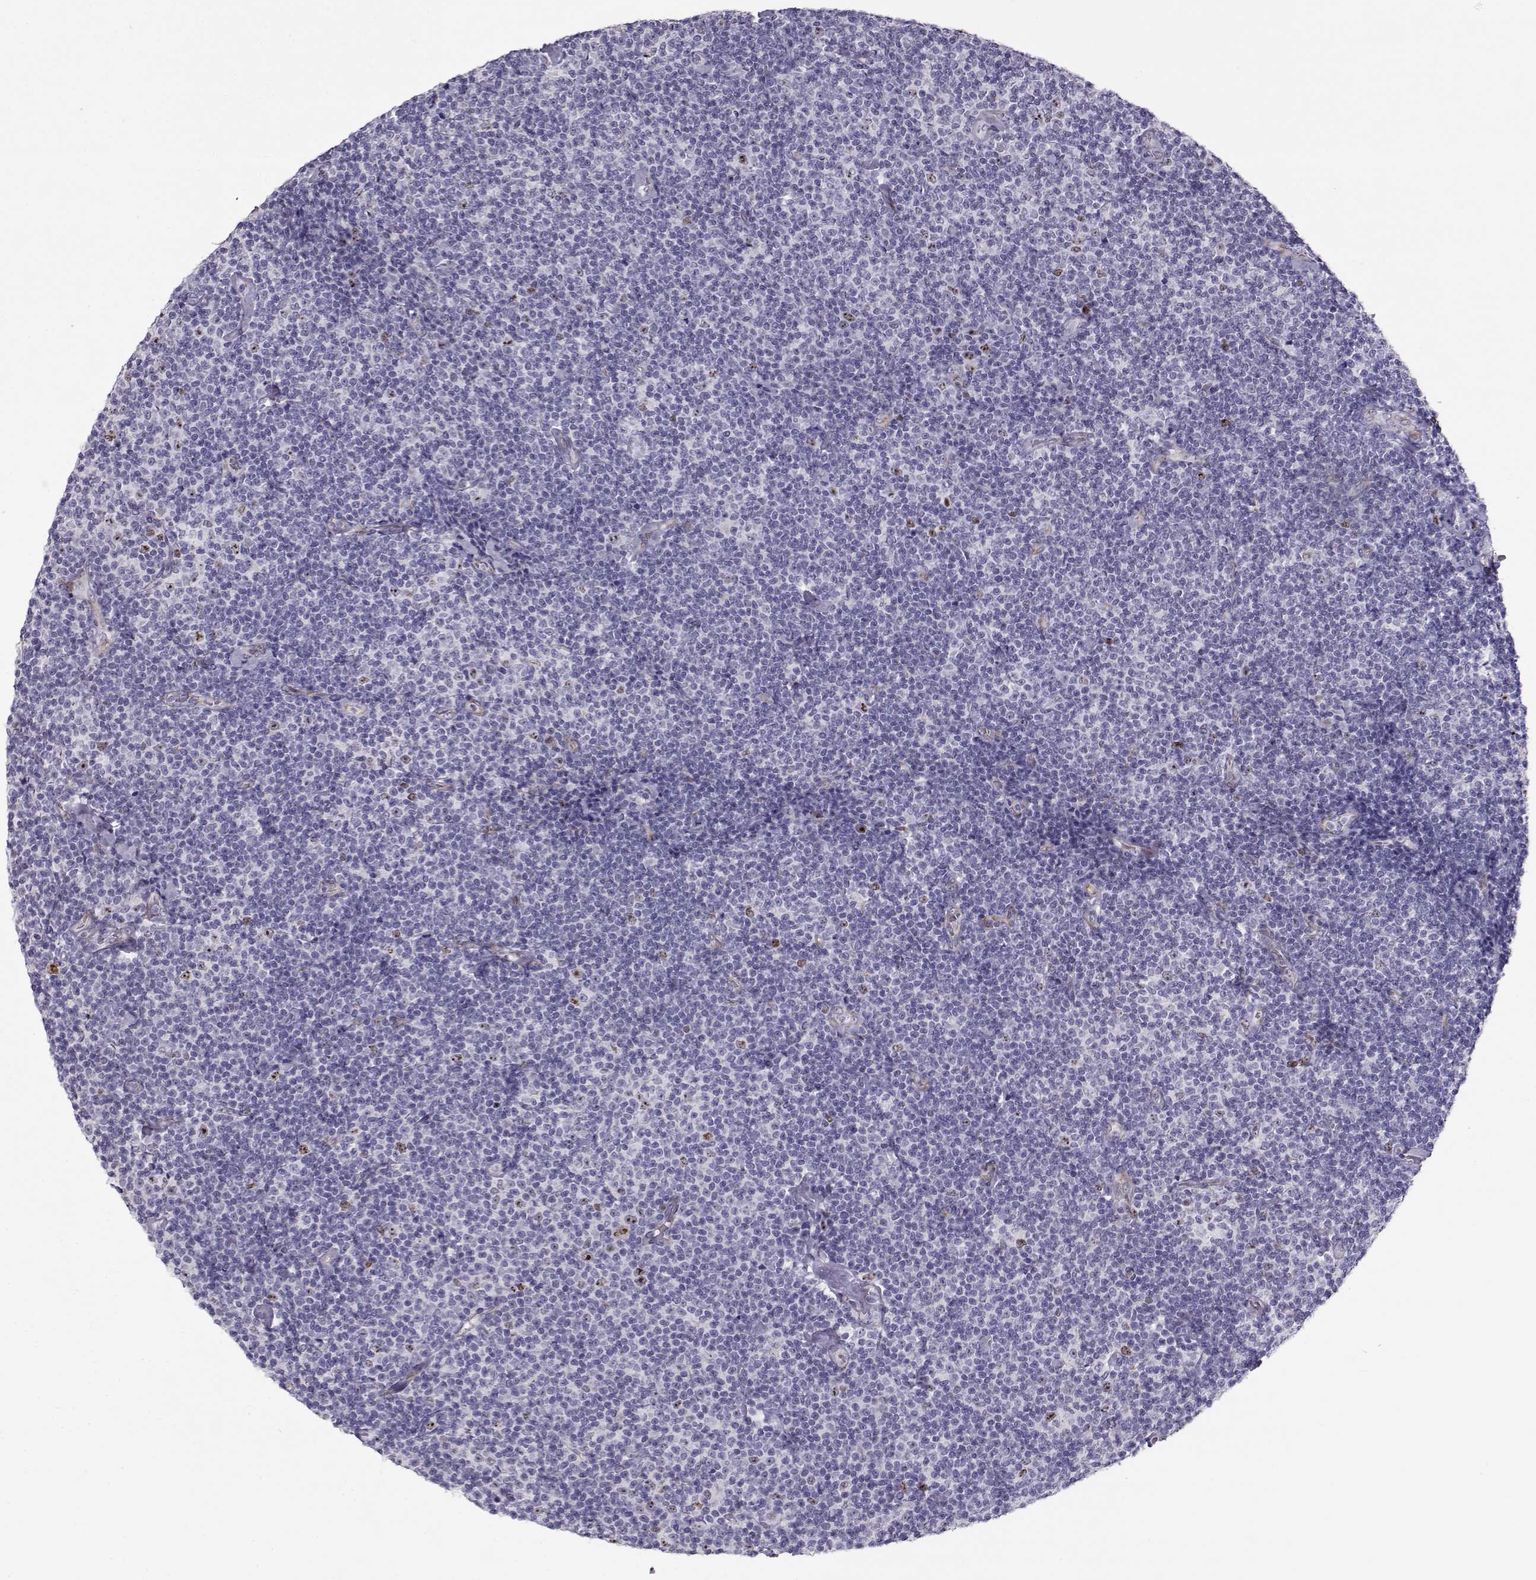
{"staining": {"intensity": "negative", "quantity": "none", "location": "none"}, "tissue": "lymphoma", "cell_type": "Tumor cells", "image_type": "cancer", "snomed": [{"axis": "morphology", "description": "Malignant lymphoma, non-Hodgkin's type, Low grade"}, {"axis": "topography", "description": "Lymph node"}], "caption": "Immunohistochemistry of lymphoma shows no expression in tumor cells.", "gene": "NPW", "patient": {"sex": "male", "age": 81}}